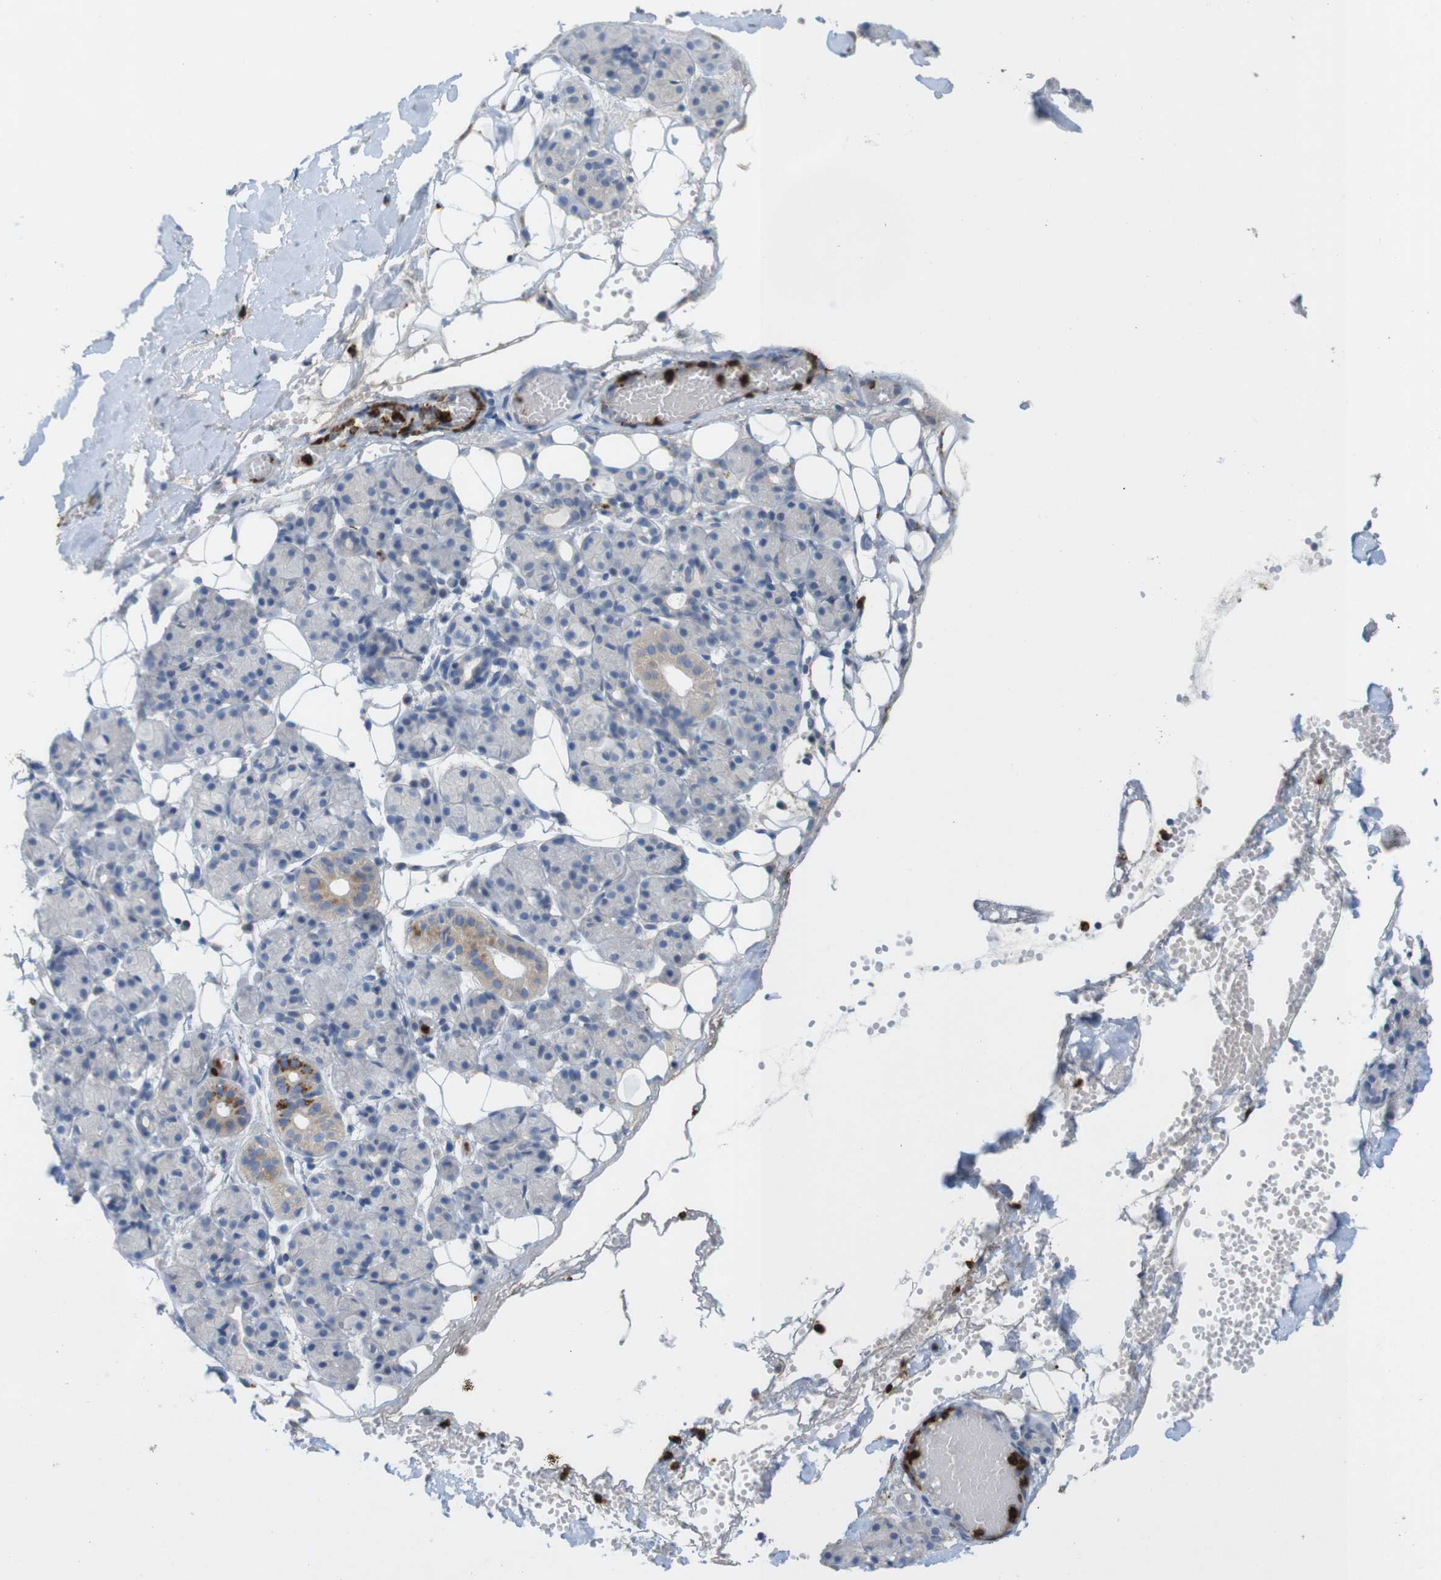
{"staining": {"intensity": "moderate", "quantity": "<25%", "location": "cytoplasmic/membranous"}, "tissue": "salivary gland", "cell_type": "Glandular cells", "image_type": "normal", "snomed": [{"axis": "morphology", "description": "Normal tissue, NOS"}, {"axis": "topography", "description": "Salivary gland"}], "caption": "Normal salivary gland exhibits moderate cytoplasmic/membranous positivity in about <25% of glandular cells (brown staining indicates protein expression, while blue staining denotes nuclei)..", "gene": "TSPAN14", "patient": {"sex": "male", "age": 63}}